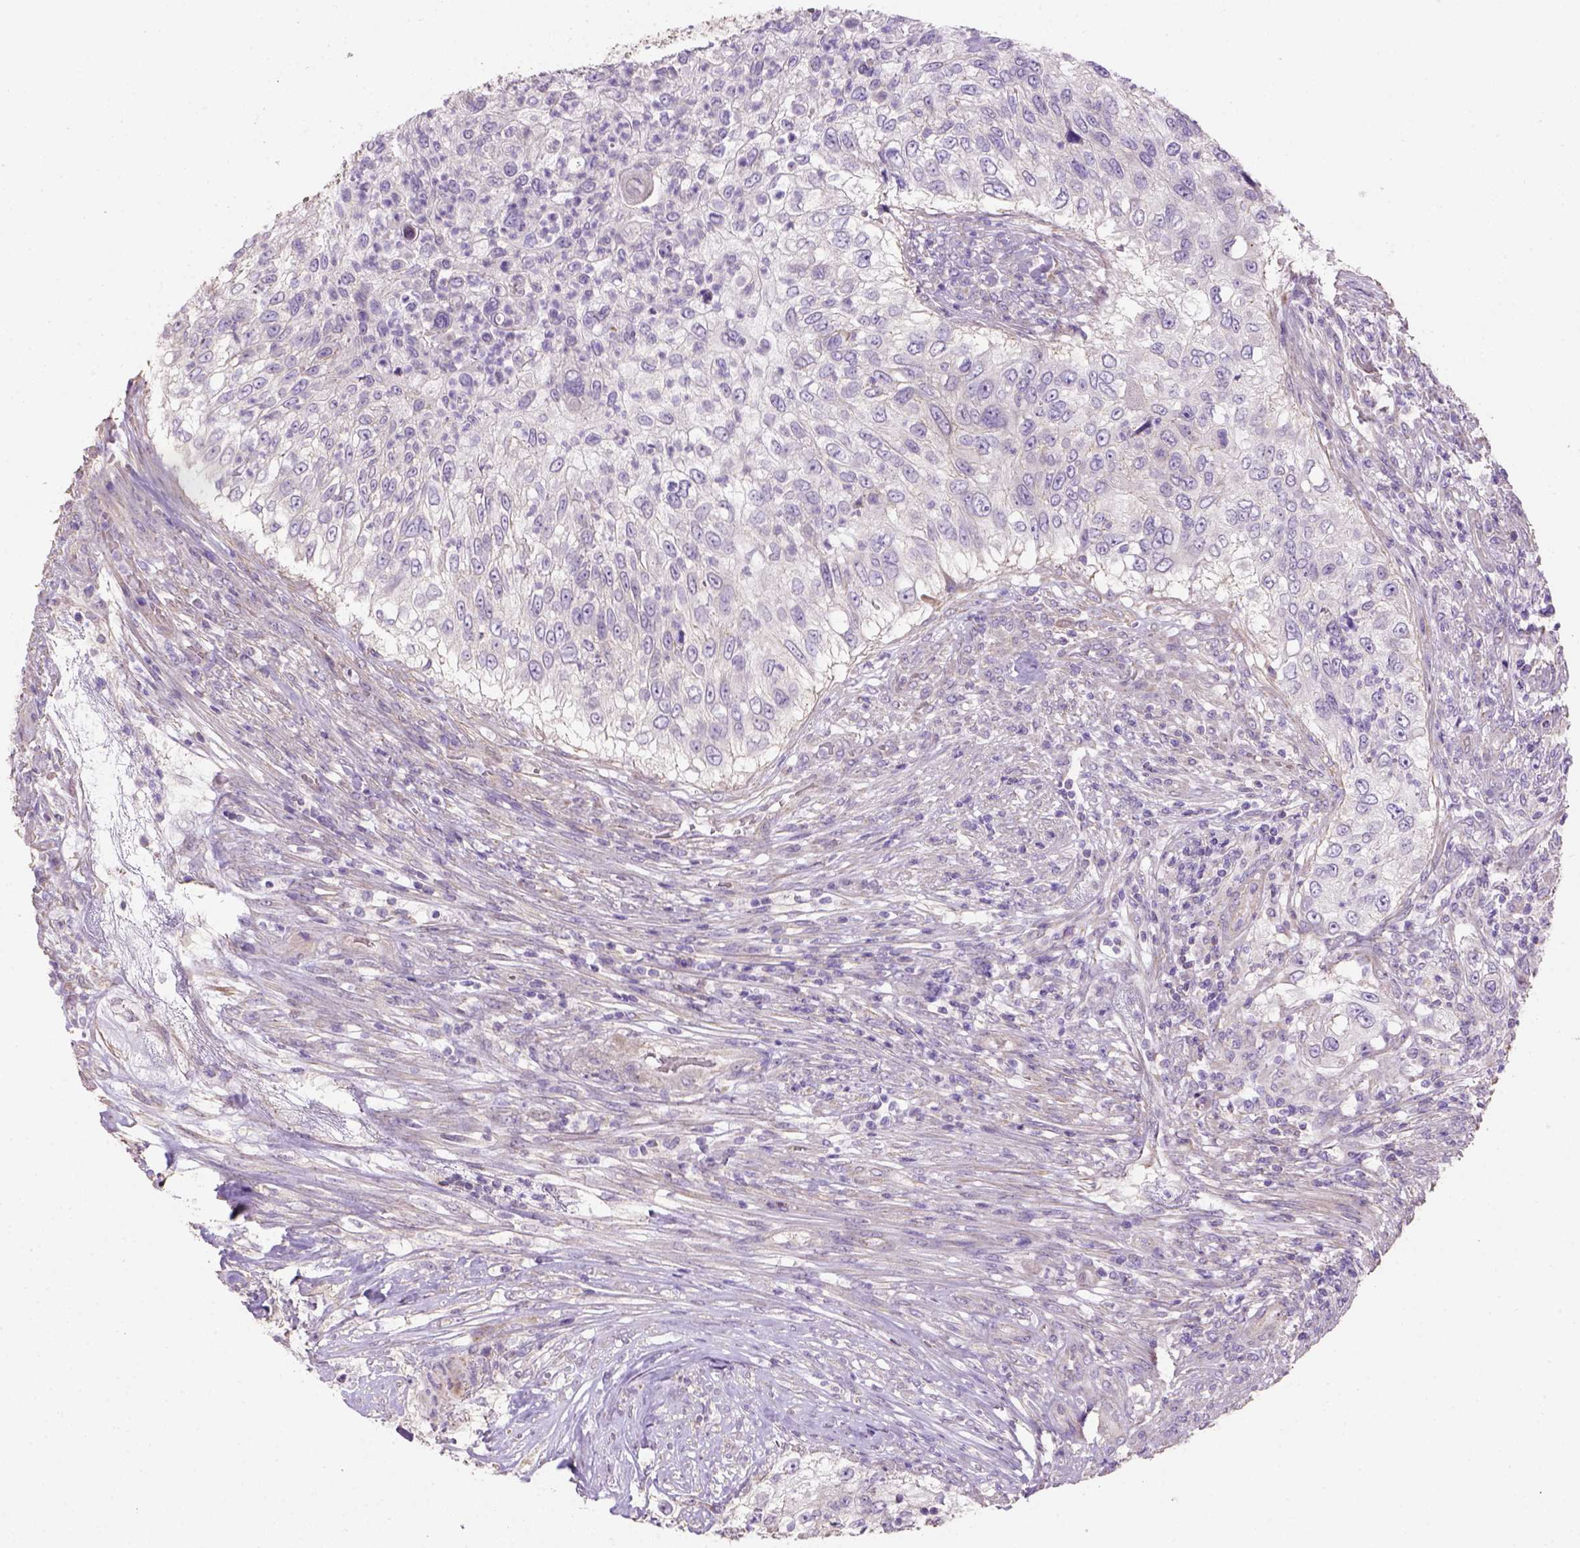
{"staining": {"intensity": "negative", "quantity": "none", "location": "none"}, "tissue": "urothelial cancer", "cell_type": "Tumor cells", "image_type": "cancer", "snomed": [{"axis": "morphology", "description": "Urothelial carcinoma, High grade"}, {"axis": "topography", "description": "Urinary bladder"}], "caption": "Immunohistochemistry (IHC) of urothelial cancer exhibits no staining in tumor cells.", "gene": "HTRA1", "patient": {"sex": "female", "age": 60}}